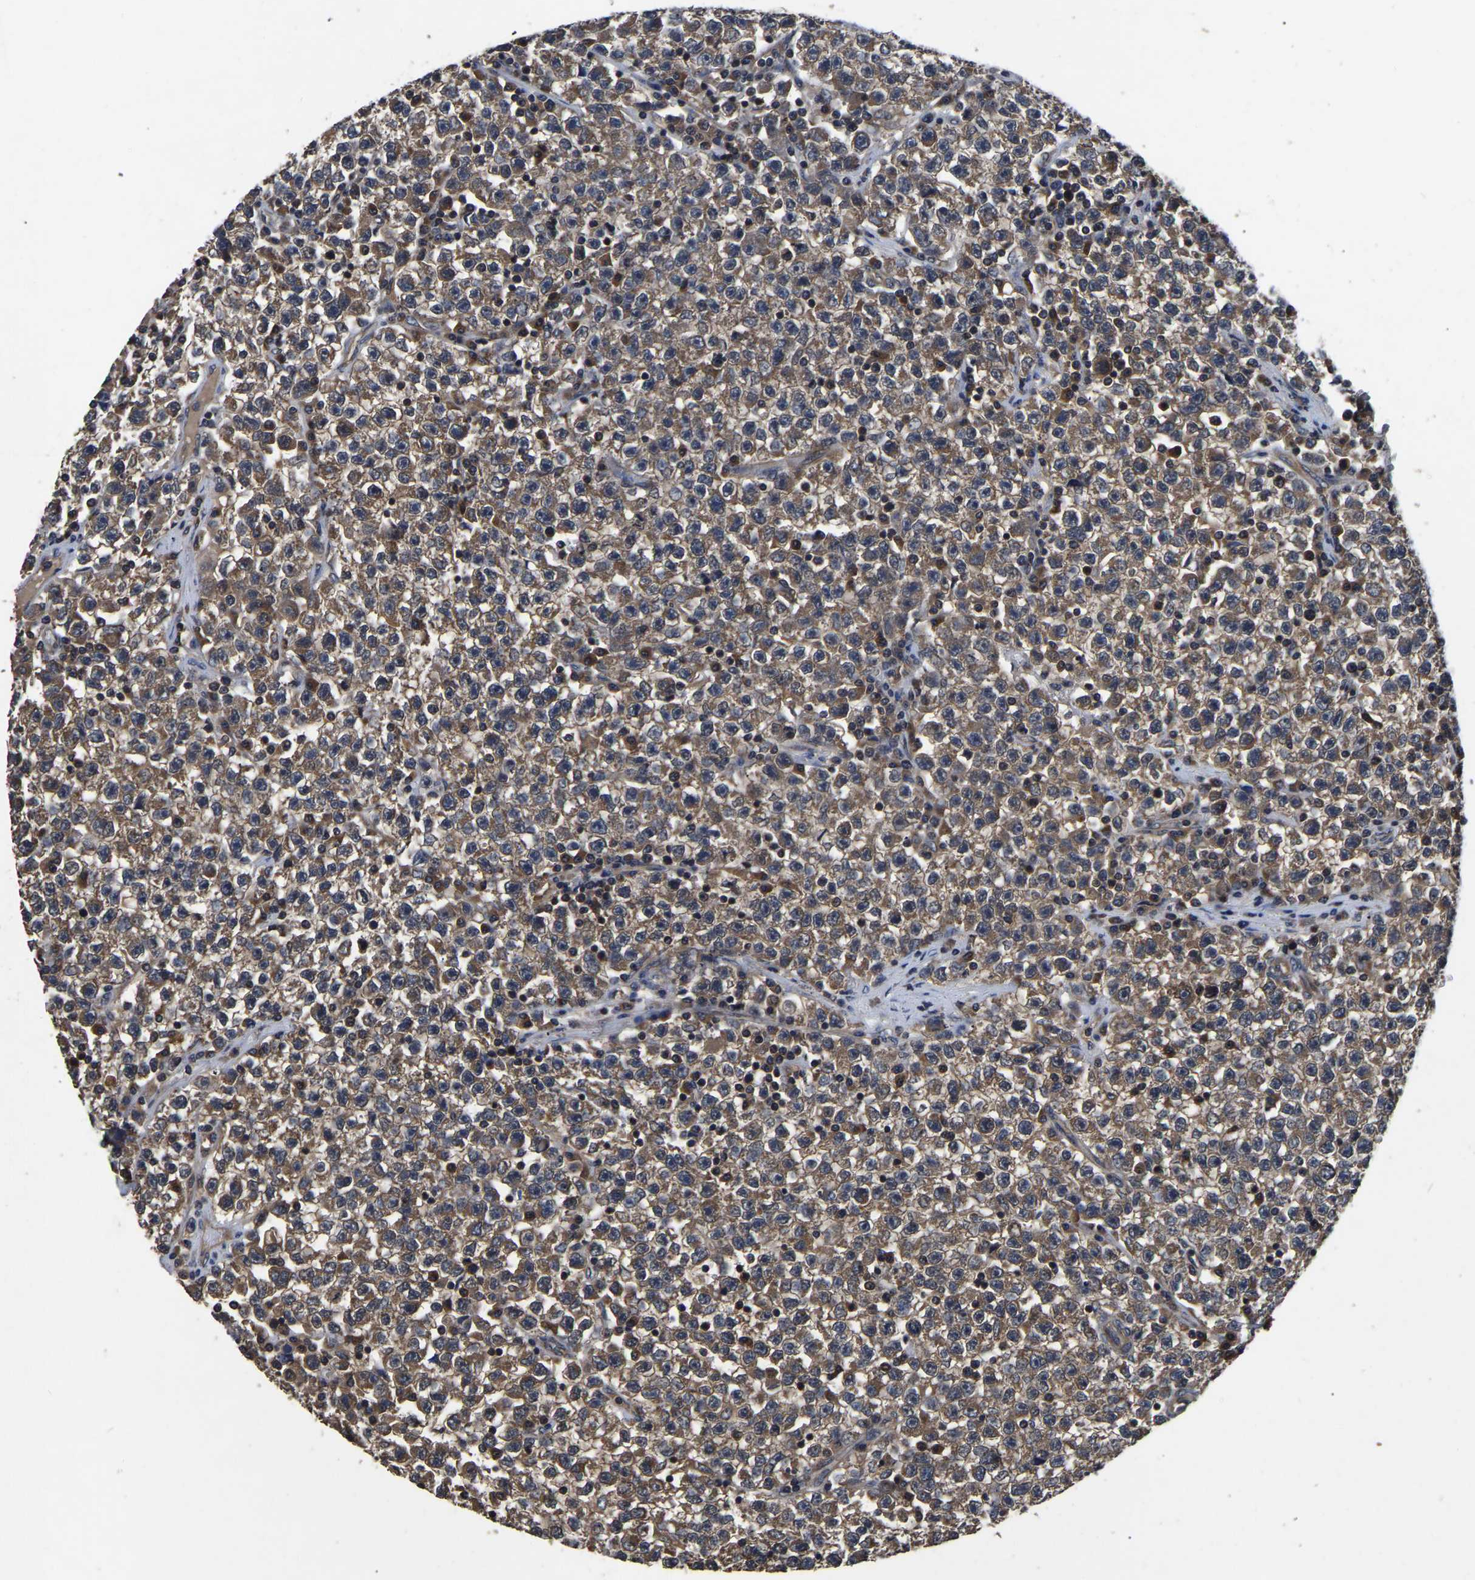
{"staining": {"intensity": "moderate", "quantity": ">75%", "location": "cytoplasmic/membranous"}, "tissue": "testis cancer", "cell_type": "Tumor cells", "image_type": "cancer", "snomed": [{"axis": "morphology", "description": "Seminoma, NOS"}, {"axis": "topography", "description": "Testis"}], "caption": "Testis seminoma tissue displays moderate cytoplasmic/membranous staining in approximately >75% of tumor cells (DAB (3,3'-diaminobenzidine) IHC with brightfield microscopy, high magnification).", "gene": "CRYZL1", "patient": {"sex": "male", "age": 22}}